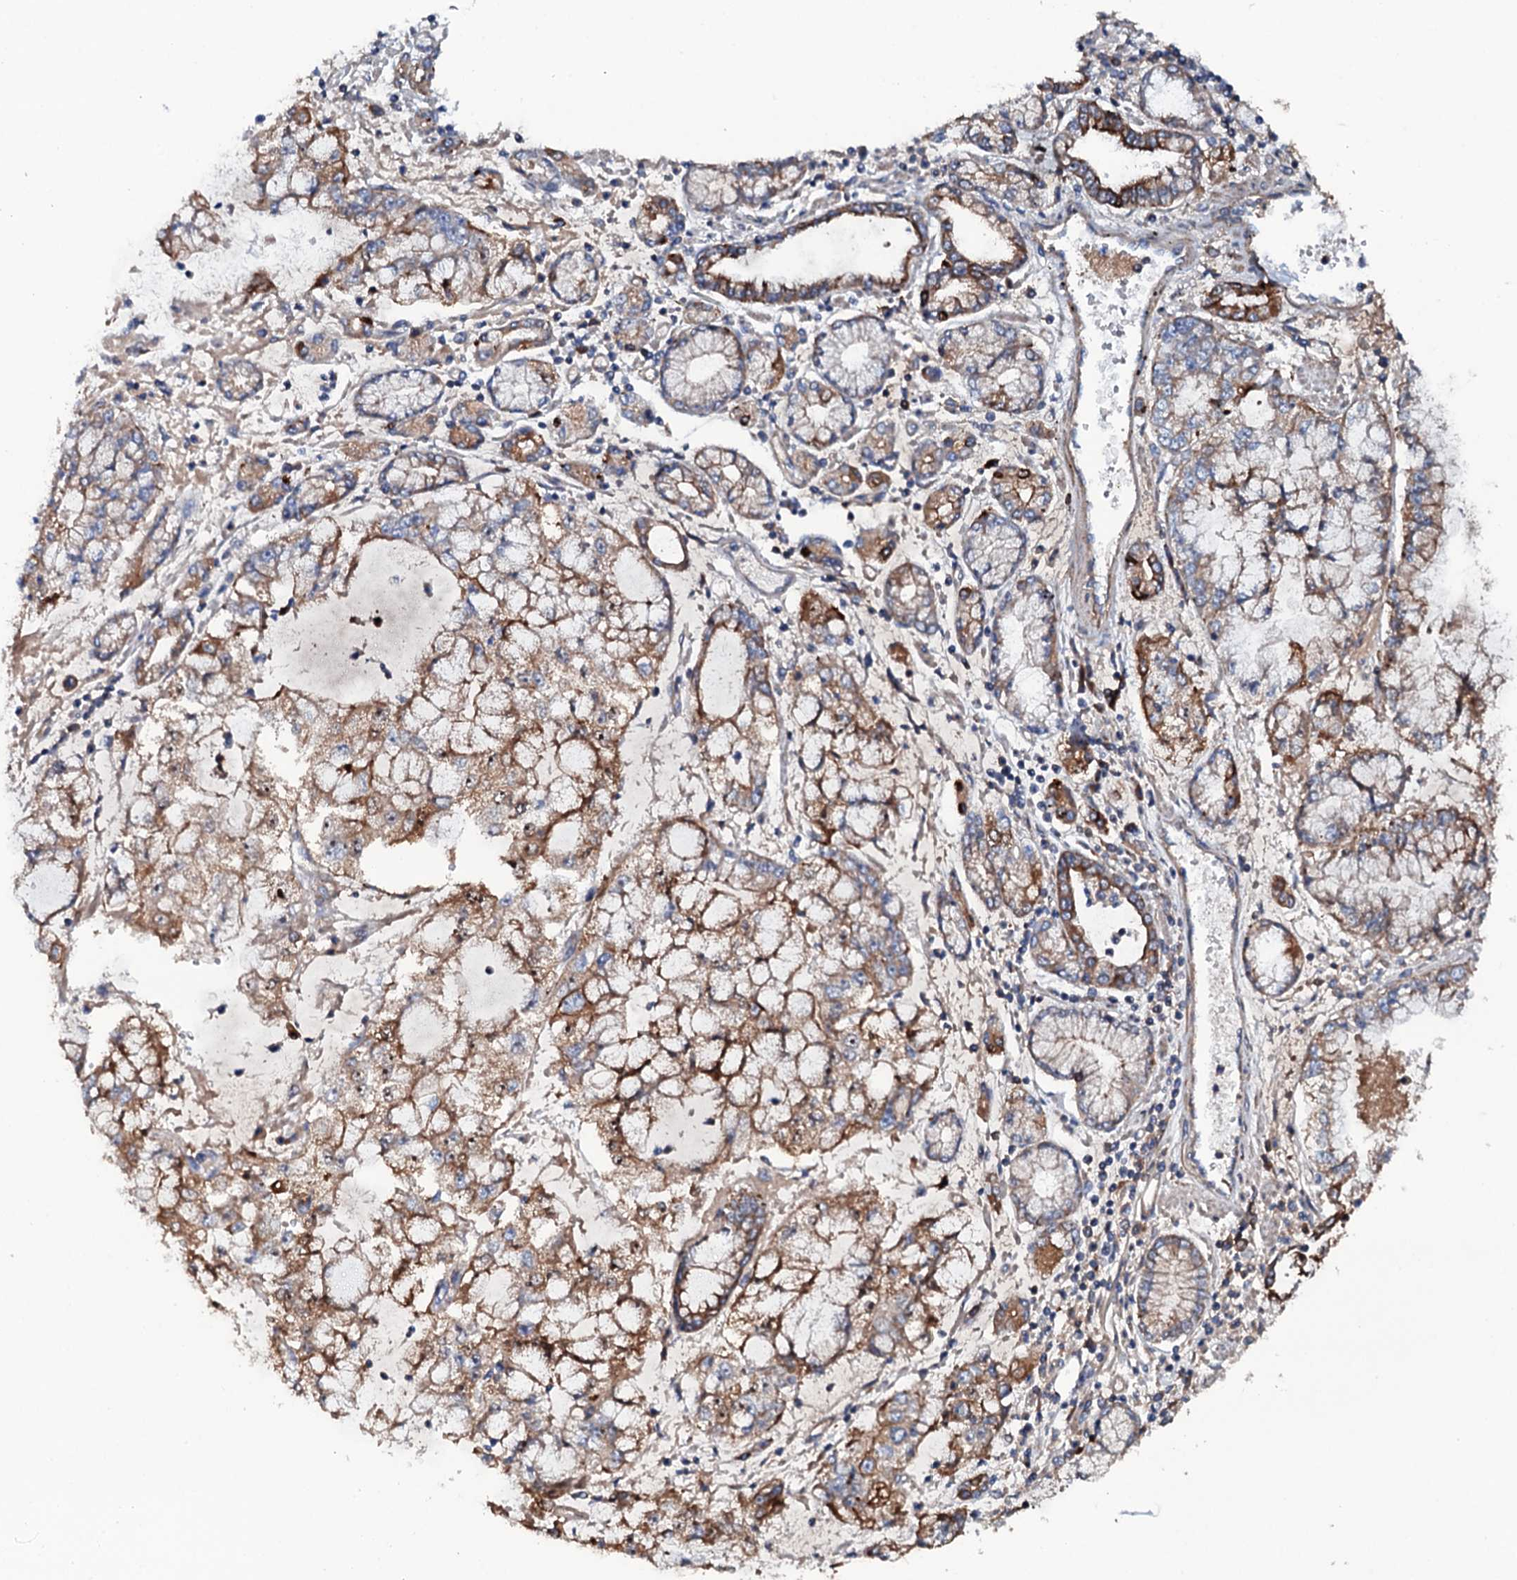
{"staining": {"intensity": "strong", "quantity": "25%-75%", "location": "cytoplasmic/membranous"}, "tissue": "stomach cancer", "cell_type": "Tumor cells", "image_type": "cancer", "snomed": [{"axis": "morphology", "description": "Adenocarcinoma, NOS"}, {"axis": "topography", "description": "Stomach"}], "caption": "Protein staining of stomach adenocarcinoma tissue shows strong cytoplasmic/membranous expression in about 25%-75% of tumor cells.", "gene": "NEK1", "patient": {"sex": "male", "age": 76}}